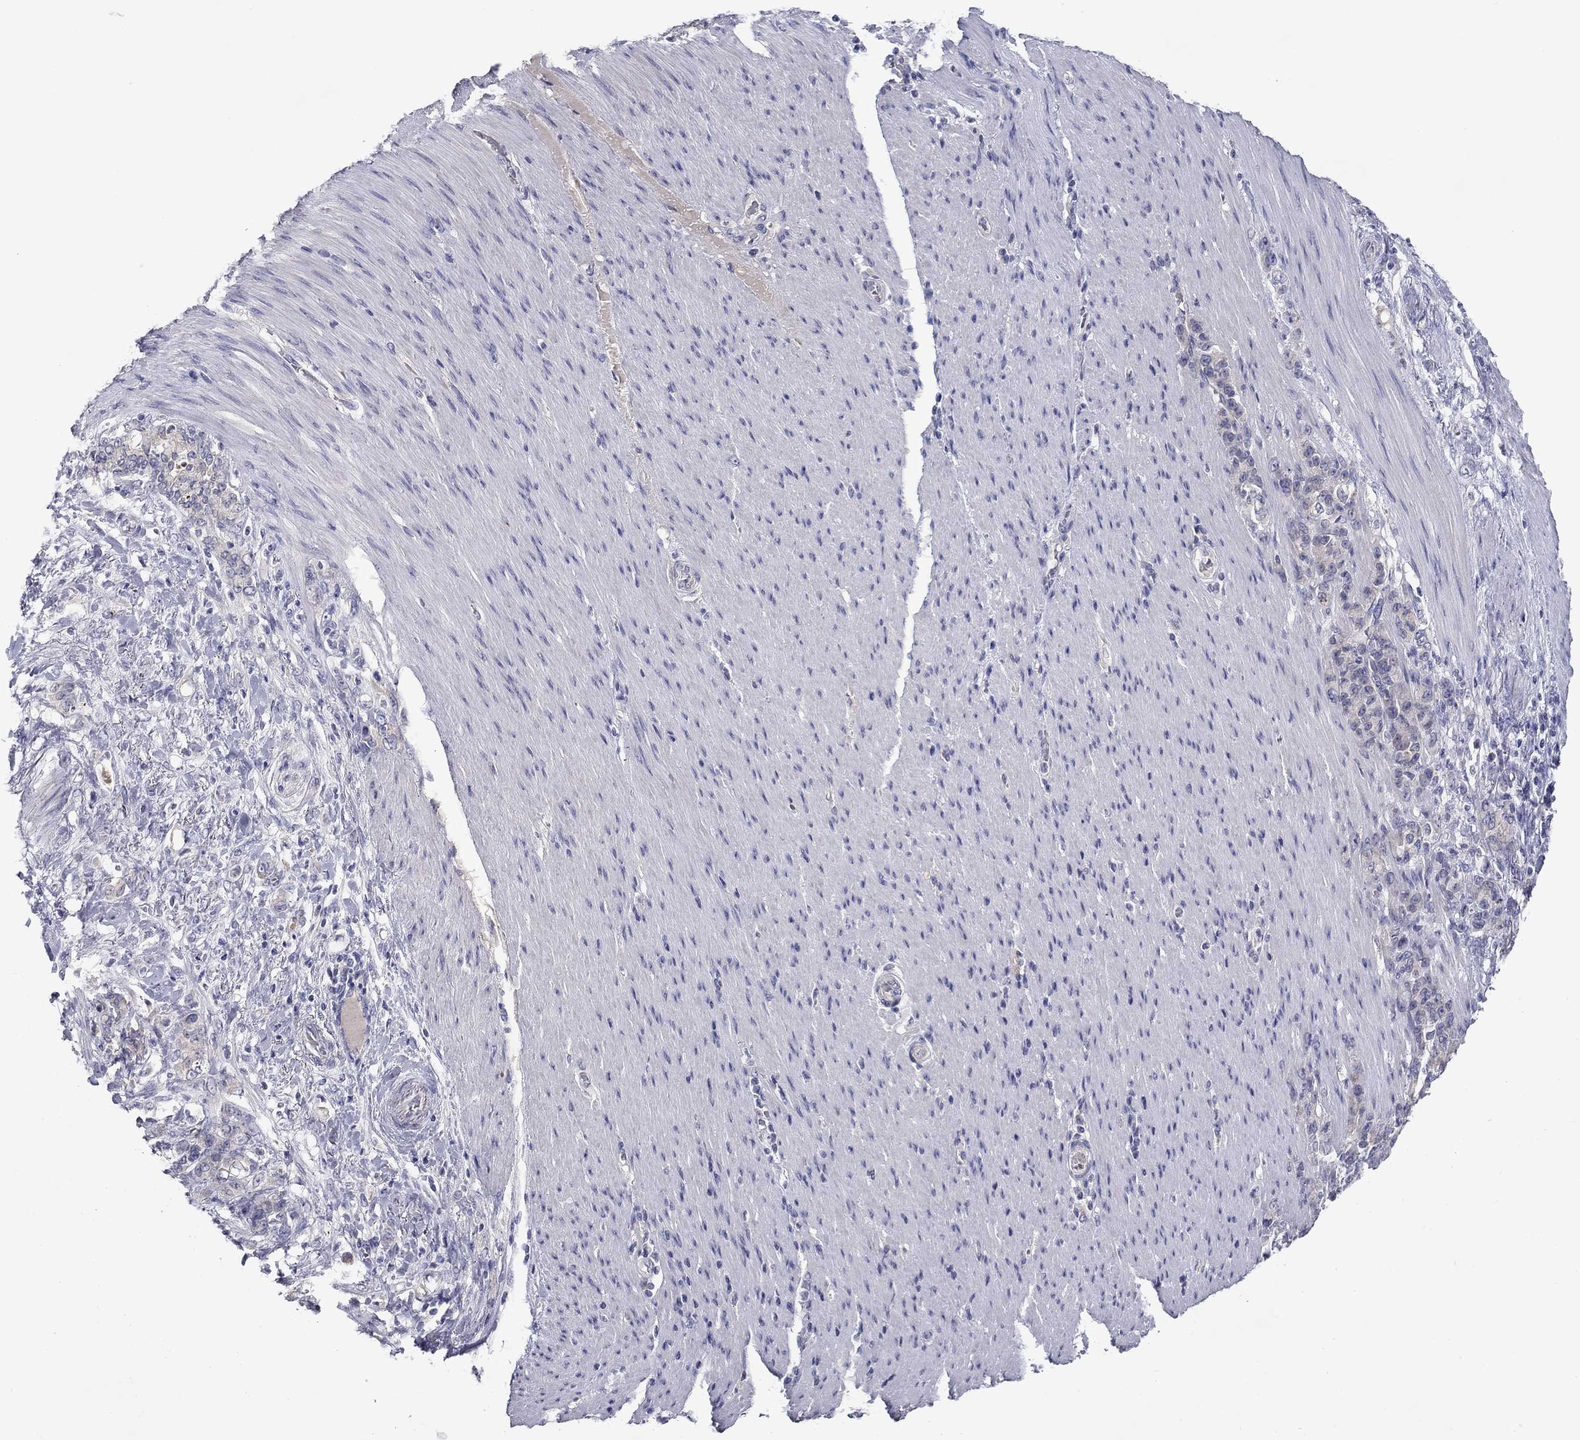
{"staining": {"intensity": "negative", "quantity": "none", "location": "none"}, "tissue": "stomach cancer", "cell_type": "Tumor cells", "image_type": "cancer", "snomed": [{"axis": "morphology", "description": "Normal tissue, NOS"}, {"axis": "morphology", "description": "Adenocarcinoma, NOS"}, {"axis": "topography", "description": "Stomach"}], "caption": "Image shows no significant protein staining in tumor cells of adenocarcinoma (stomach). (Brightfield microscopy of DAB IHC at high magnification).", "gene": "SPATA7", "patient": {"sex": "female", "age": 79}}